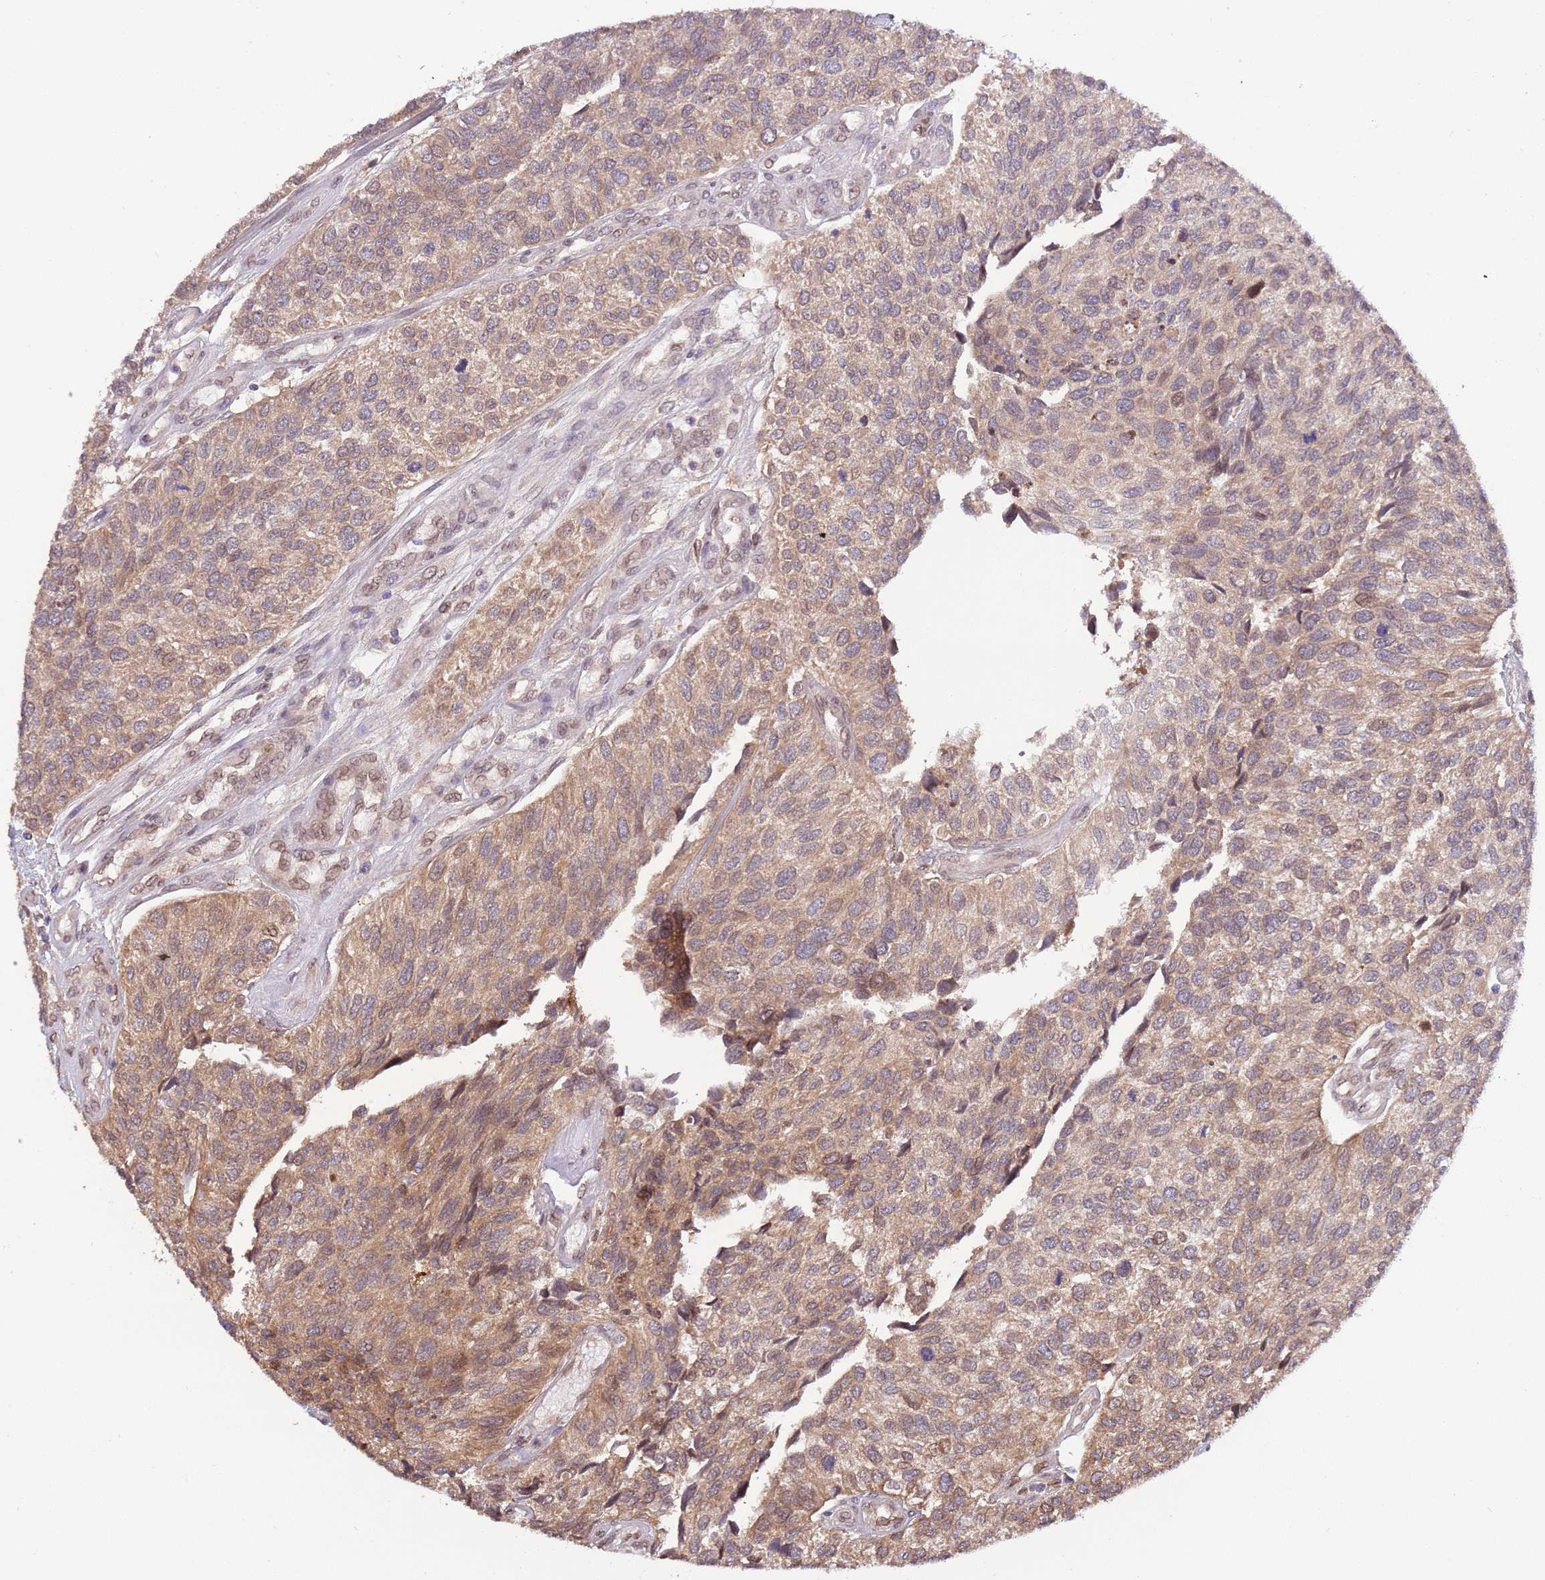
{"staining": {"intensity": "moderate", "quantity": "25%-75%", "location": "cytoplasmic/membranous"}, "tissue": "urothelial cancer", "cell_type": "Tumor cells", "image_type": "cancer", "snomed": [{"axis": "morphology", "description": "Urothelial carcinoma, NOS"}, {"axis": "topography", "description": "Urinary bladder"}], "caption": "Transitional cell carcinoma stained with a protein marker reveals moderate staining in tumor cells.", "gene": "ZNF665", "patient": {"sex": "male", "age": 55}}